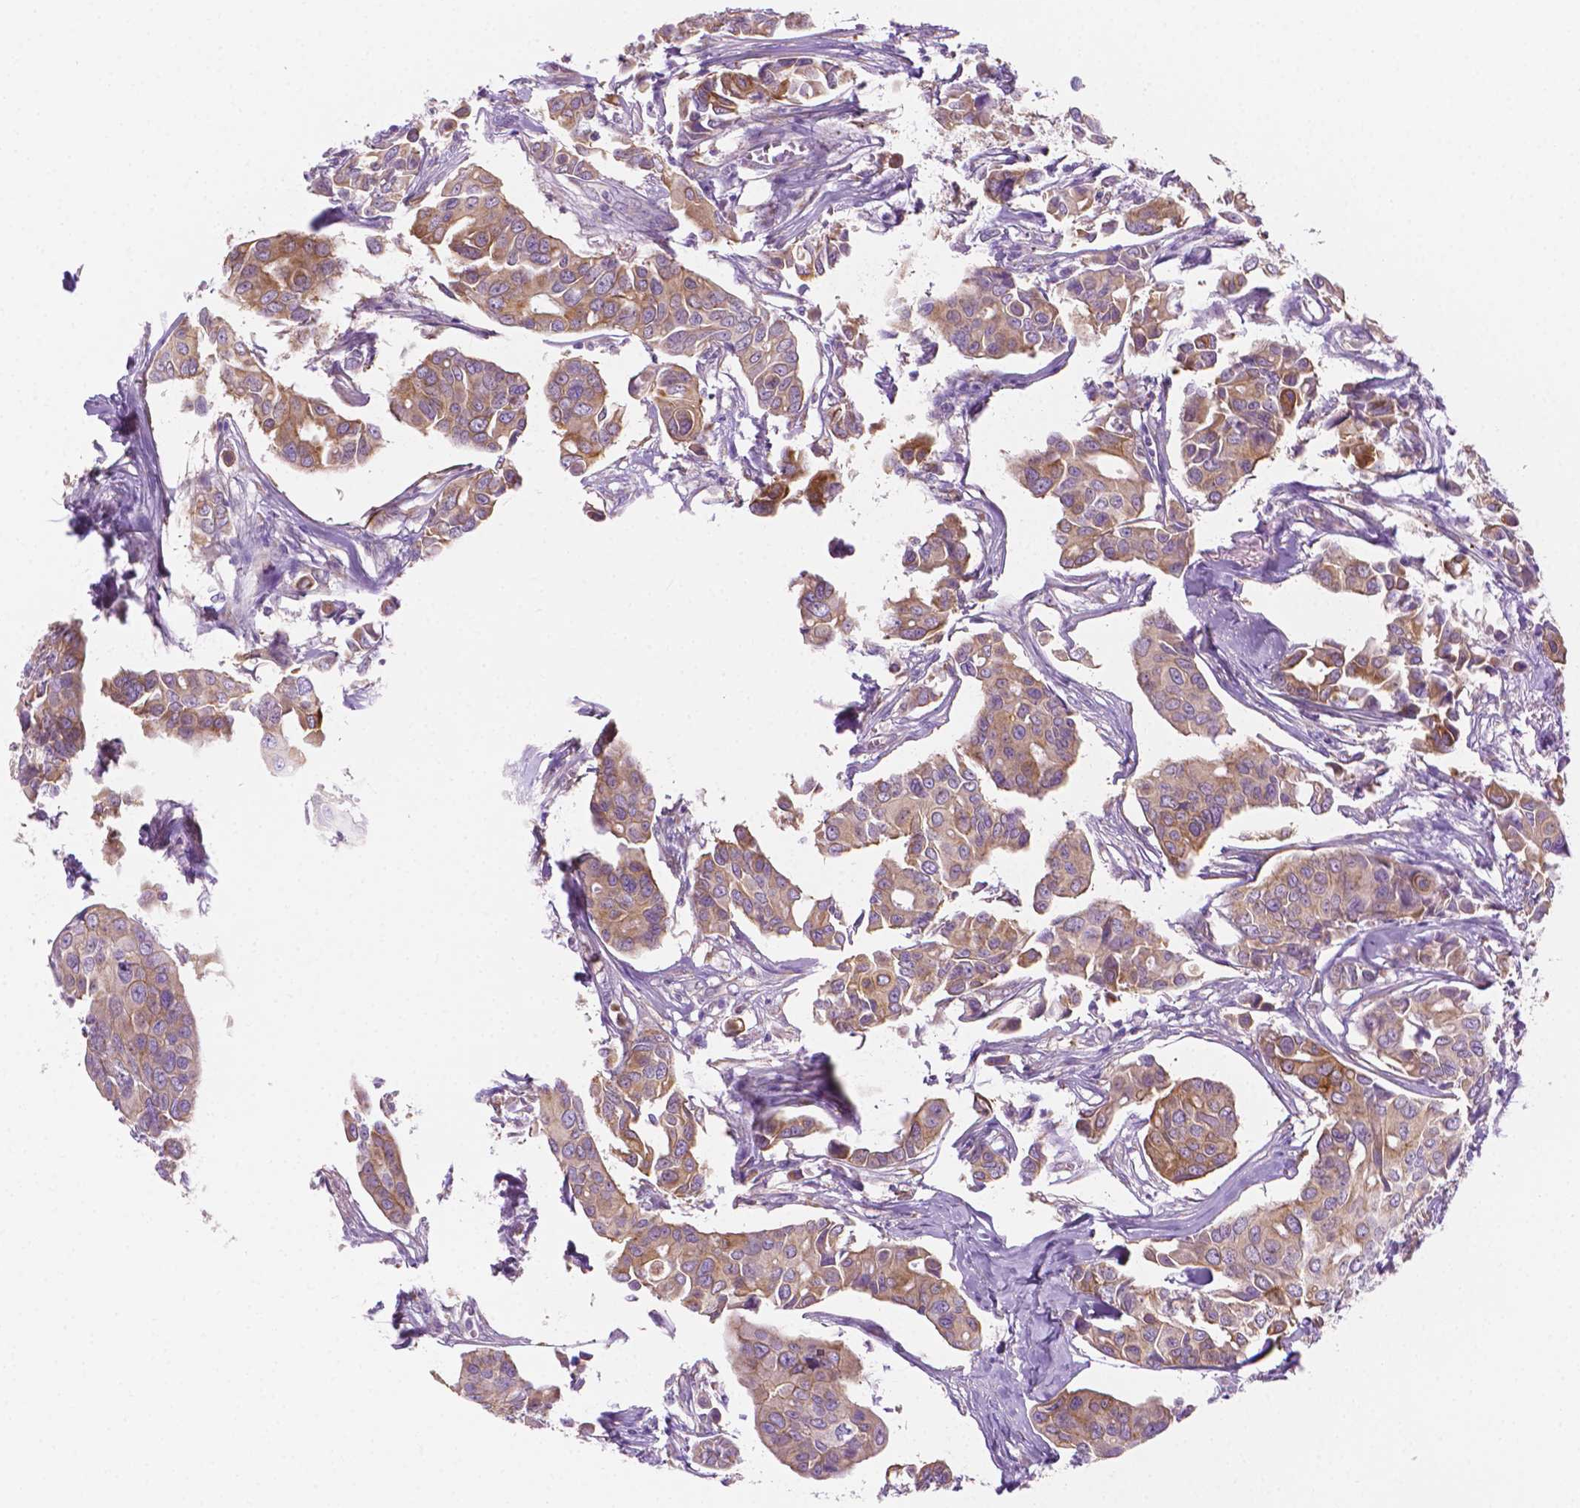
{"staining": {"intensity": "weak", "quantity": ">75%", "location": "cytoplasmic/membranous"}, "tissue": "breast cancer", "cell_type": "Tumor cells", "image_type": "cancer", "snomed": [{"axis": "morphology", "description": "Duct carcinoma"}, {"axis": "topography", "description": "Breast"}], "caption": "Breast infiltrating ductal carcinoma stained for a protein exhibits weak cytoplasmic/membranous positivity in tumor cells.", "gene": "EPPK1", "patient": {"sex": "female", "age": 54}}